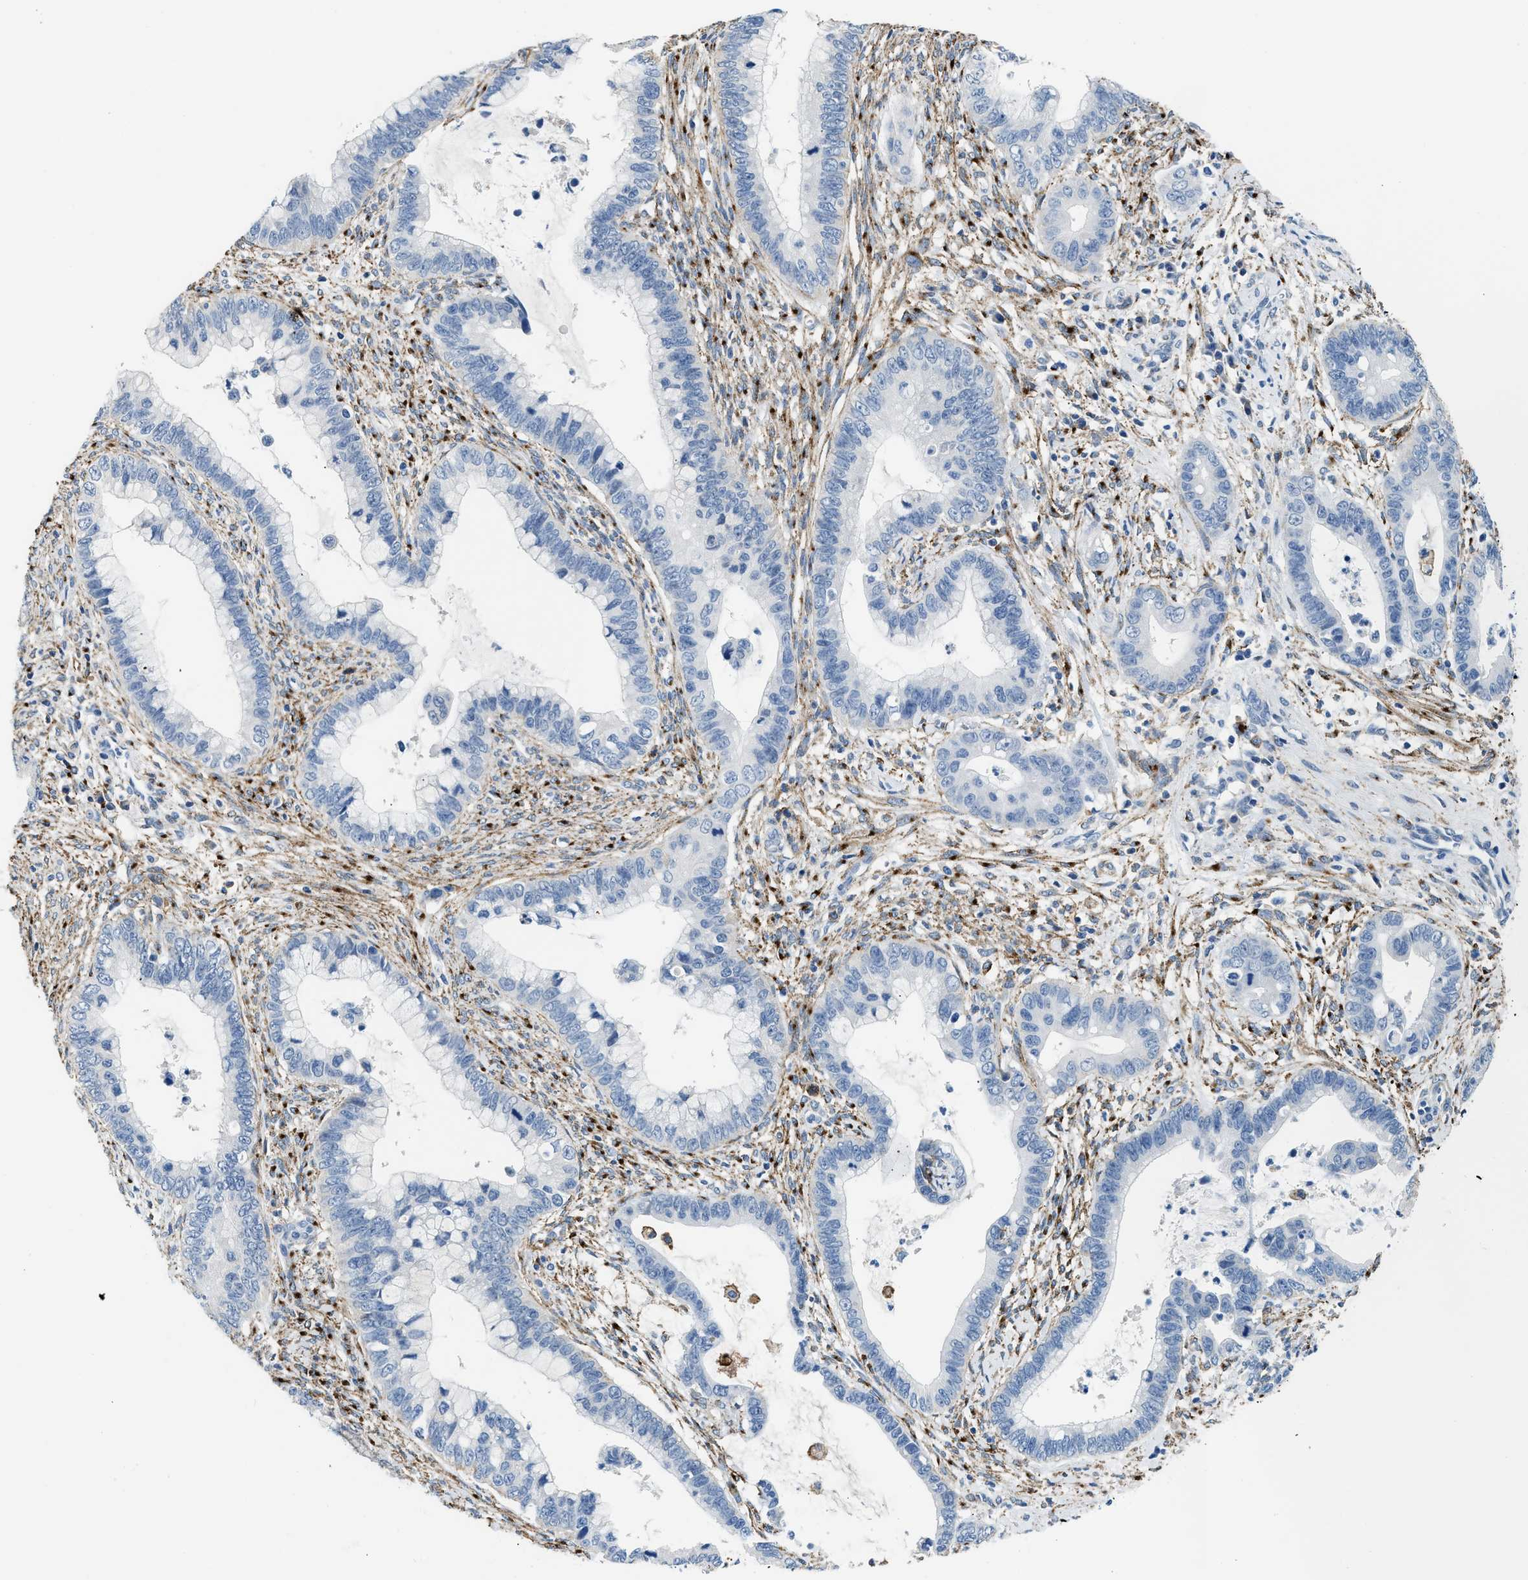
{"staining": {"intensity": "negative", "quantity": "none", "location": "none"}, "tissue": "cervical cancer", "cell_type": "Tumor cells", "image_type": "cancer", "snomed": [{"axis": "morphology", "description": "Adenocarcinoma, NOS"}, {"axis": "topography", "description": "Cervix"}], "caption": "Human adenocarcinoma (cervical) stained for a protein using immunohistochemistry demonstrates no staining in tumor cells.", "gene": "LRP1", "patient": {"sex": "female", "age": 44}}